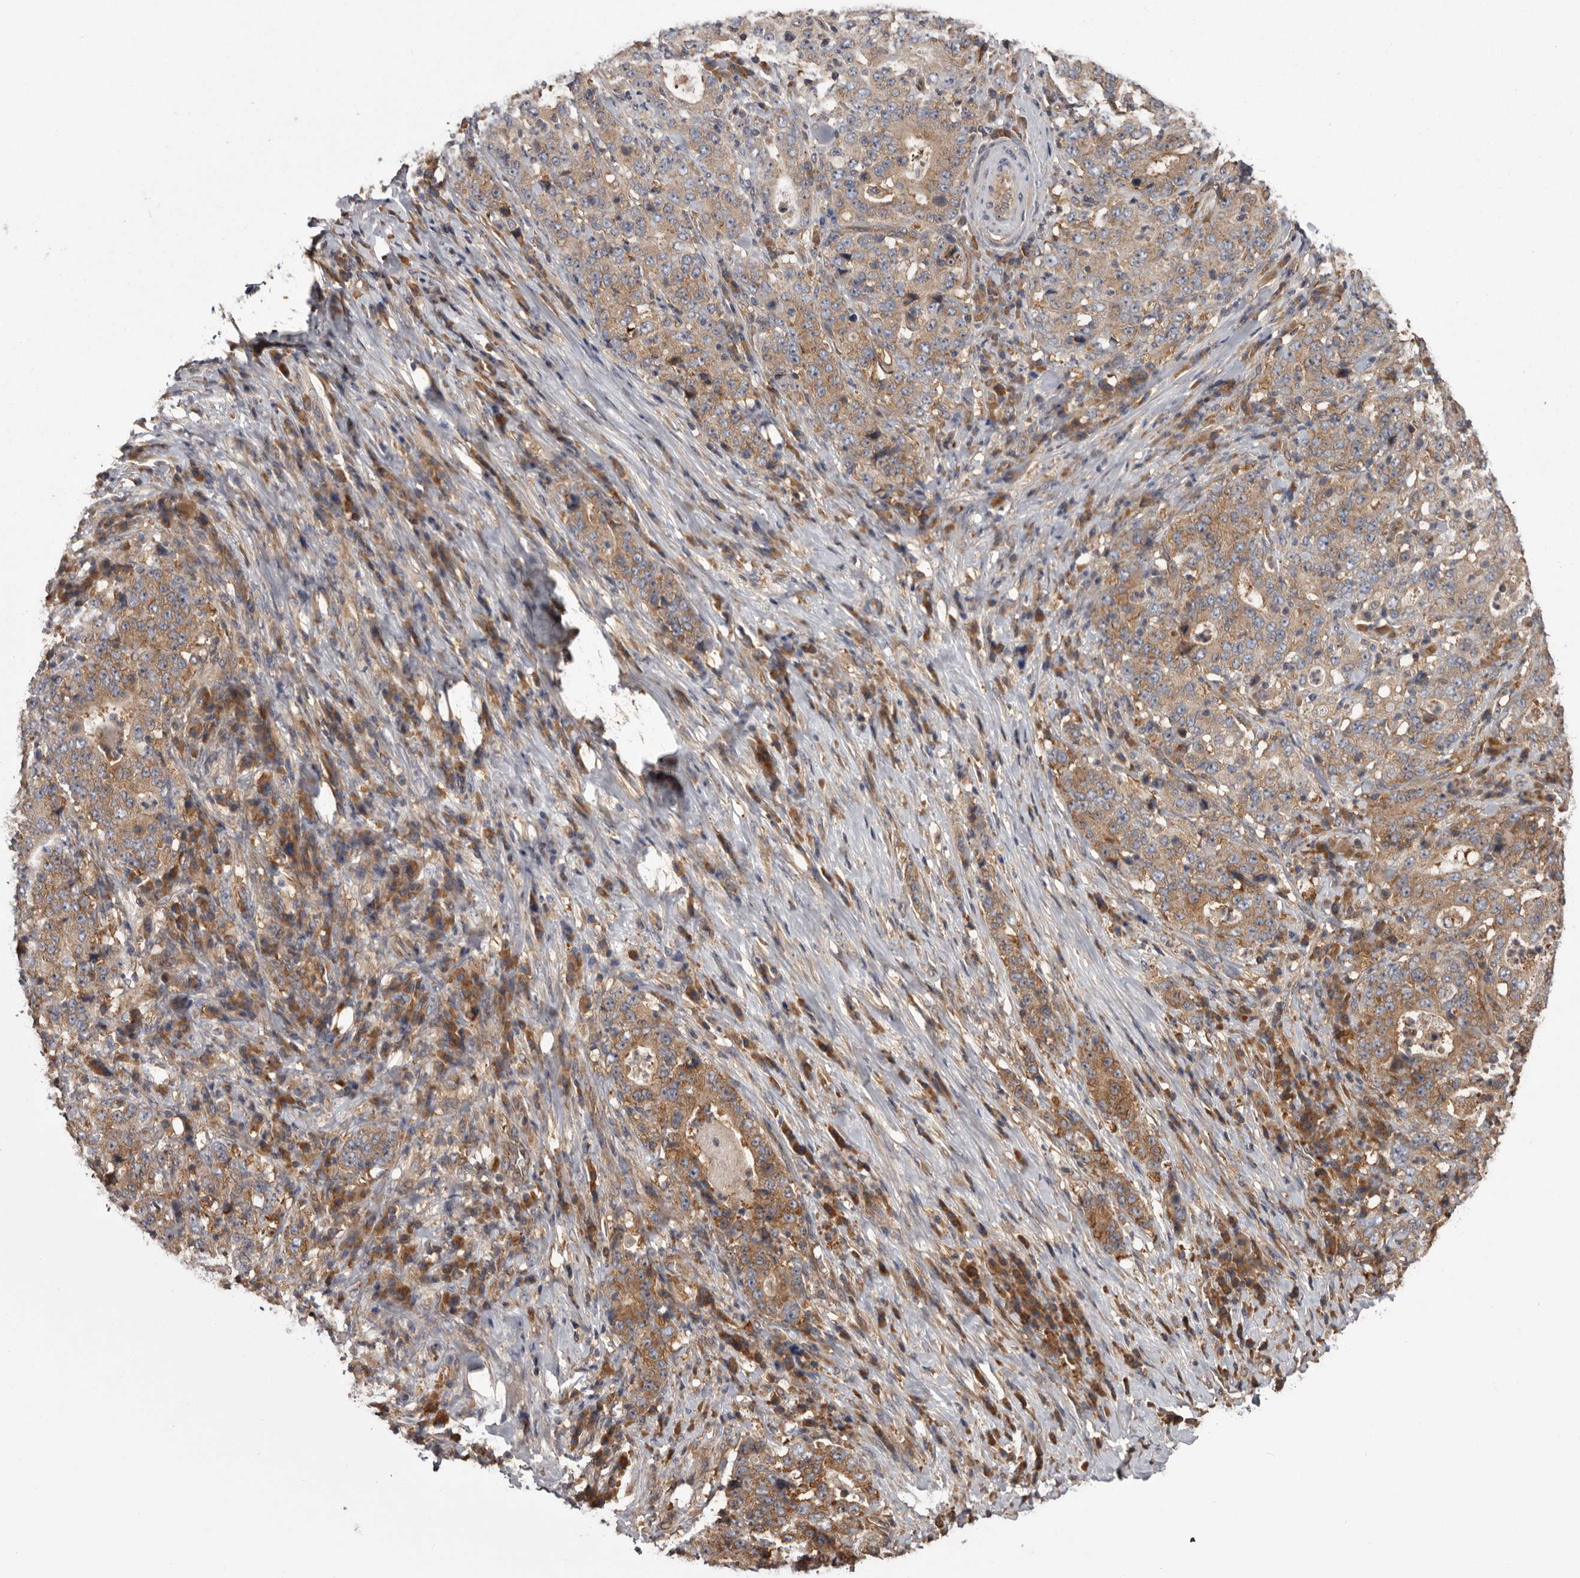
{"staining": {"intensity": "moderate", "quantity": "<25%", "location": "cytoplasmic/membranous"}, "tissue": "stomach cancer", "cell_type": "Tumor cells", "image_type": "cancer", "snomed": [{"axis": "morphology", "description": "Normal tissue, NOS"}, {"axis": "morphology", "description": "Adenocarcinoma, NOS"}, {"axis": "topography", "description": "Stomach, upper"}, {"axis": "topography", "description": "Stomach"}], "caption": "Stomach cancer stained with DAB (3,3'-diaminobenzidine) immunohistochemistry (IHC) exhibits low levels of moderate cytoplasmic/membranous positivity in approximately <25% of tumor cells.", "gene": "DARS1", "patient": {"sex": "male", "age": 59}}